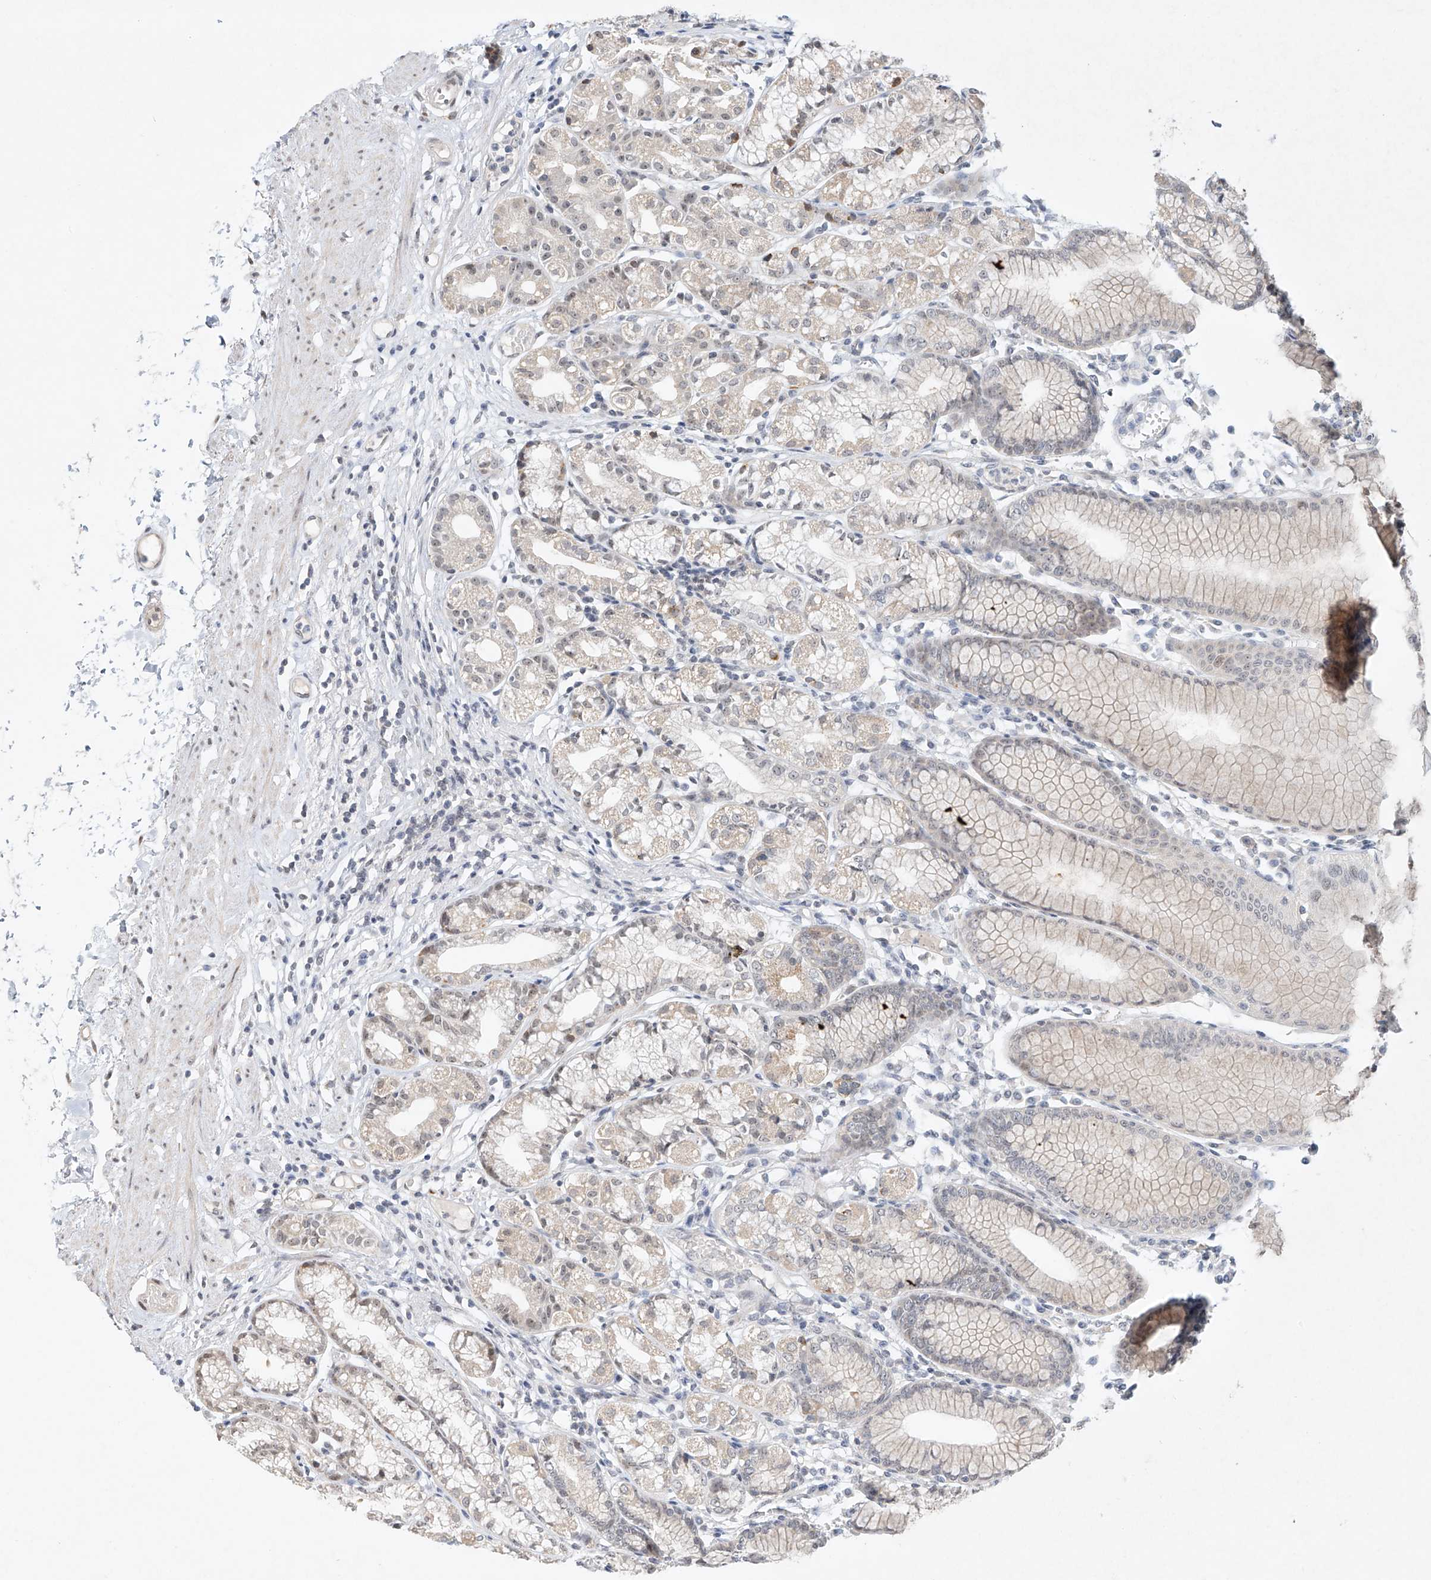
{"staining": {"intensity": "weak", "quantity": "<25%", "location": "cytoplasmic/membranous,nuclear"}, "tissue": "stomach", "cell_type": "Glandular cells", "image_type": "normal", "snomed": [{"axis": "morphology", "description": "Normal tissue, NOS"}, {"axis": "topography", "description": "Stomach"}], "caption": "This is a micrograph of immunohistochemistry (IHC) staining of benign stomach, which shows no expression in glandular cells. Brightfield microscopy of immunohistochemistry (IHC) stained with DAB (brown) and hematoxylin (blue), captured at high magnification.", "gene": "TASP1", "patient": {"sex": "female", "age": 57}}